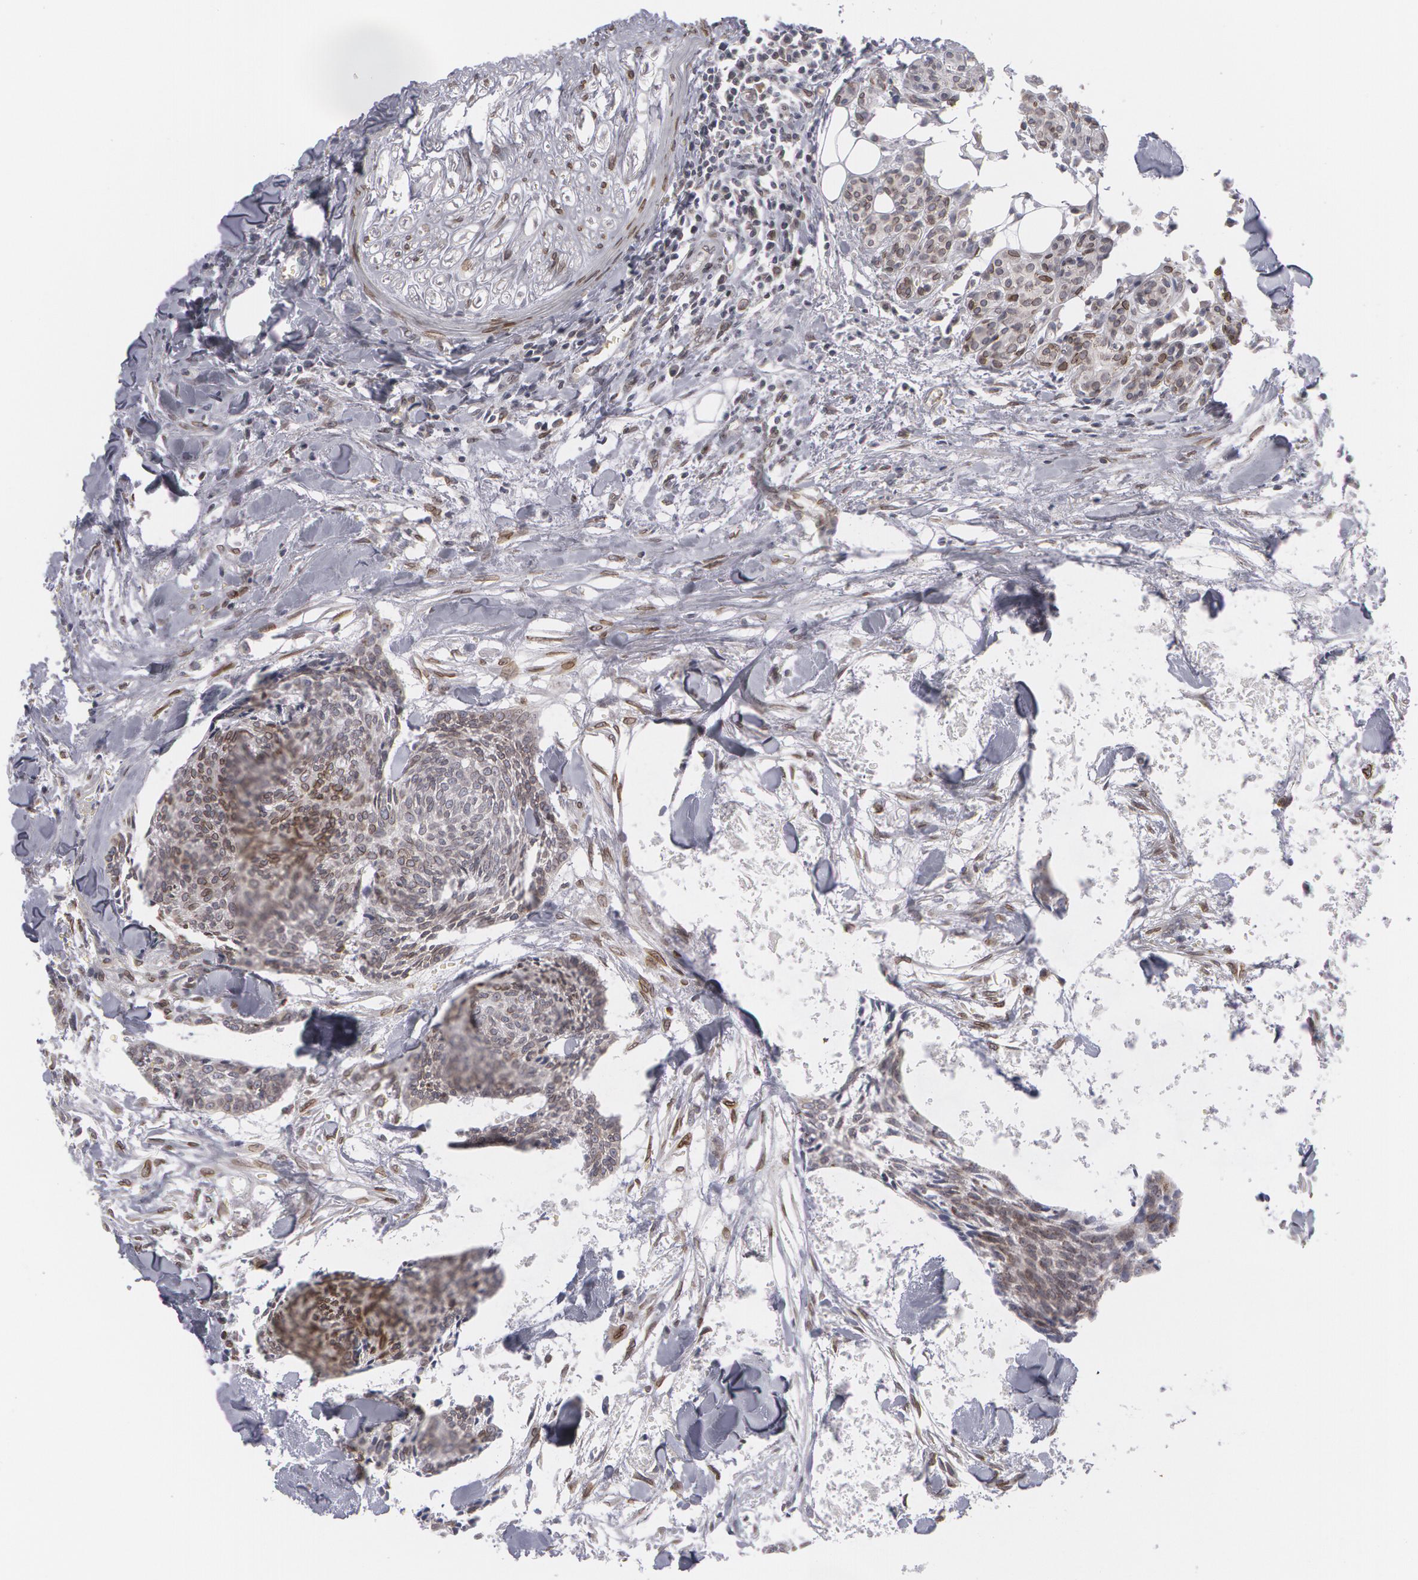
{"staining": {"intensity": "weak", "quantity": "25%-75%", "location": "nuclear"}, "tissue": "head and neck cancer", "cell_type": "Tumor cells", "image_type": "cancer", "snomed": [{"axis": "morphology", "description": "Squamous cell carcinoma, NOS"}, {"axis": "topography", "description": "Salivary gland"}, {"axis": "topography", "description": "Head-Neck"}], "caption": "Immunohistochemical staining of human squamous cell carcinoma (head and neck) demonstrates weak nuclear protein positivity in approximately 25%-75% of tumor cells.", "gene": "EMD", "patient": {"sex": "male", "age": 70}}